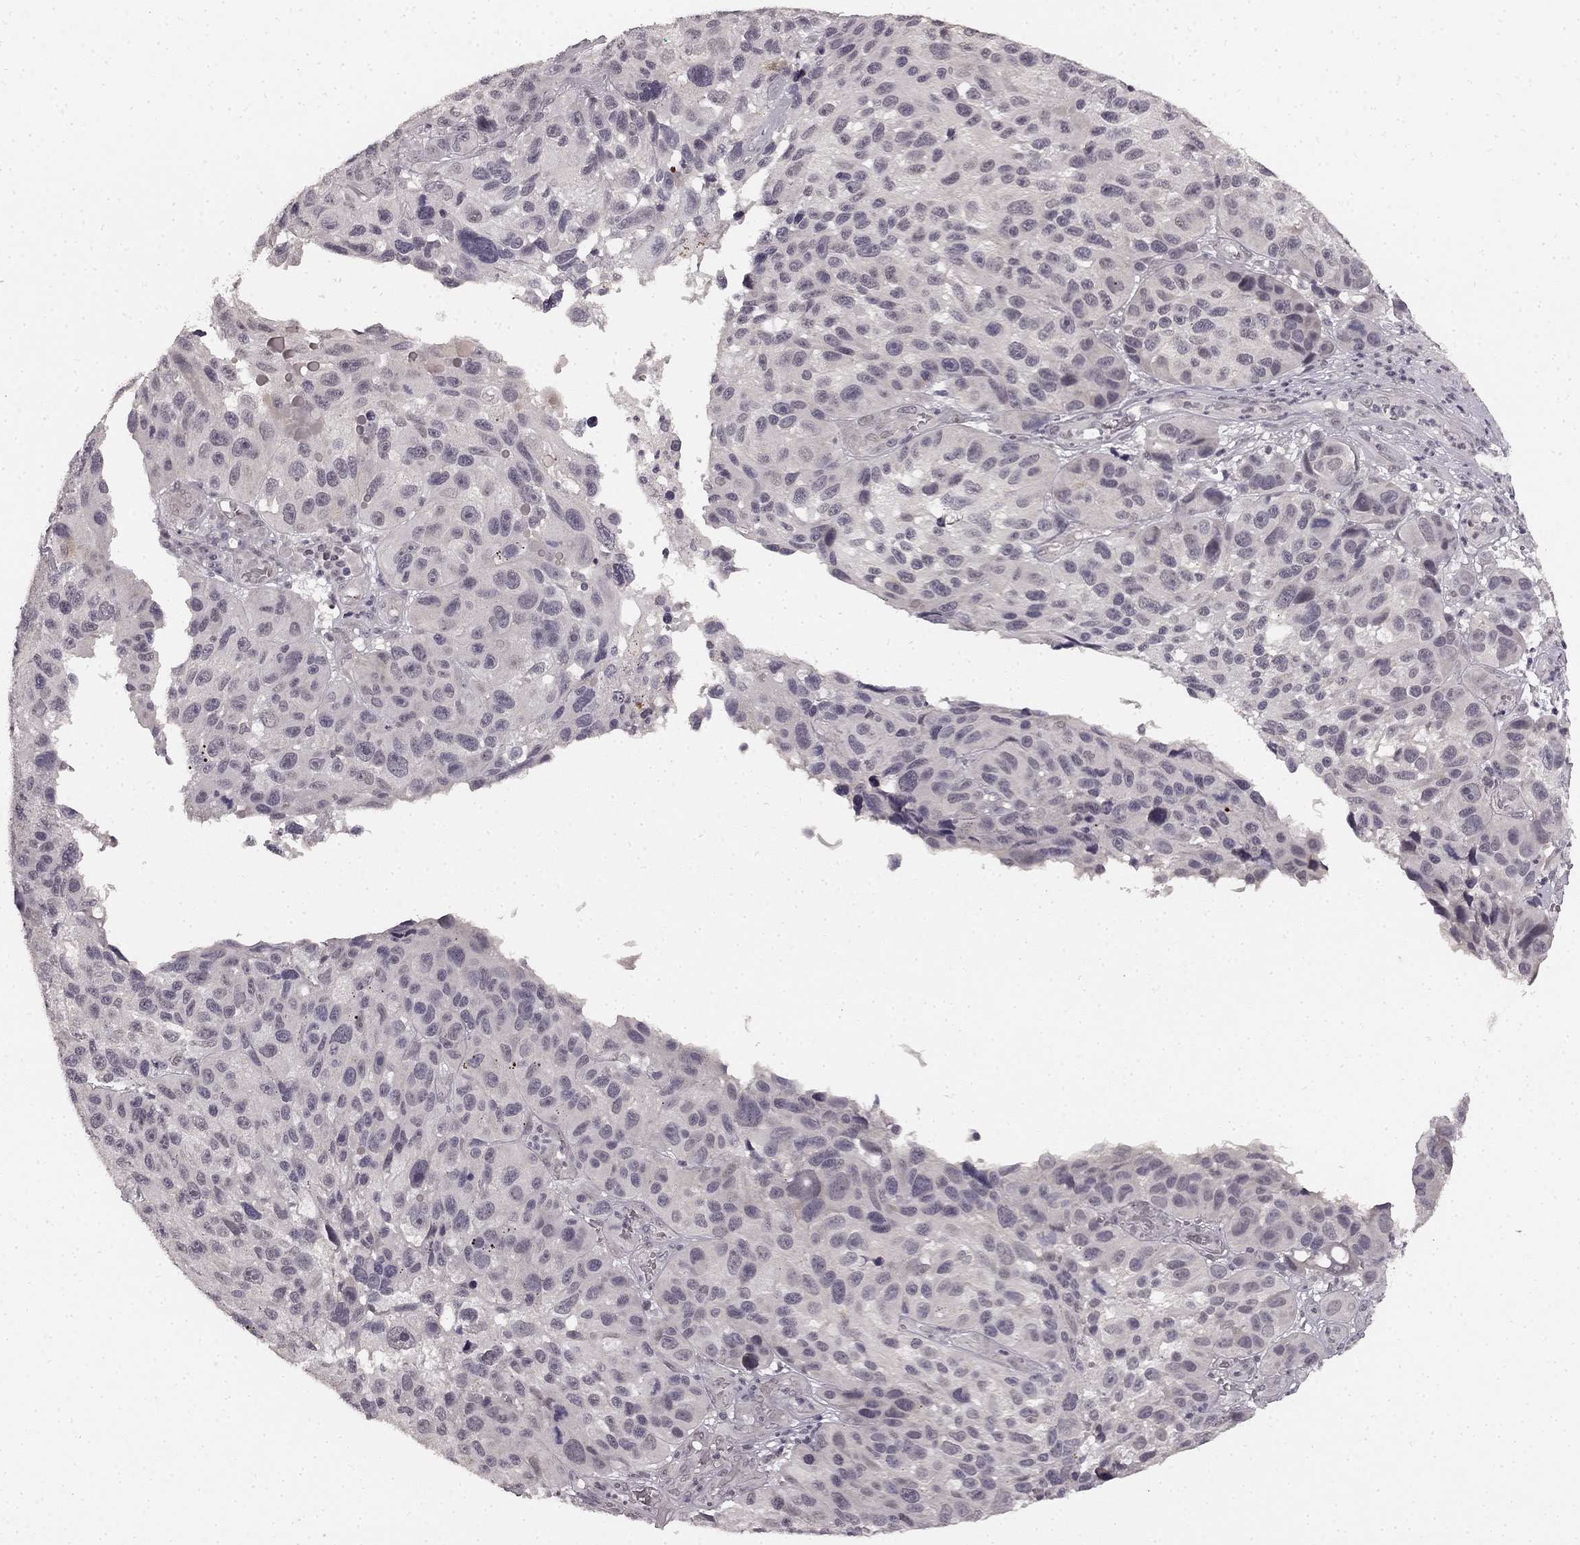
{"staining": {"intensity": "negative", "quantity": "none", "location": "none"}, "tissue": "melanoma", "cell_type": "Tumor cells", "image_type": "cancer", "snomed": [{"axis": "morphology", "description": "Malignant melanoma, NOS"}, {"axis": "topography", "description": "Skin"}], "caption": "An immunohistochemistry micrograph of melanoma is shown. There is no staining in tumor cells of melanoma.", "gene": "HCN4", "patient": {"sex": "male", "age": 53}}